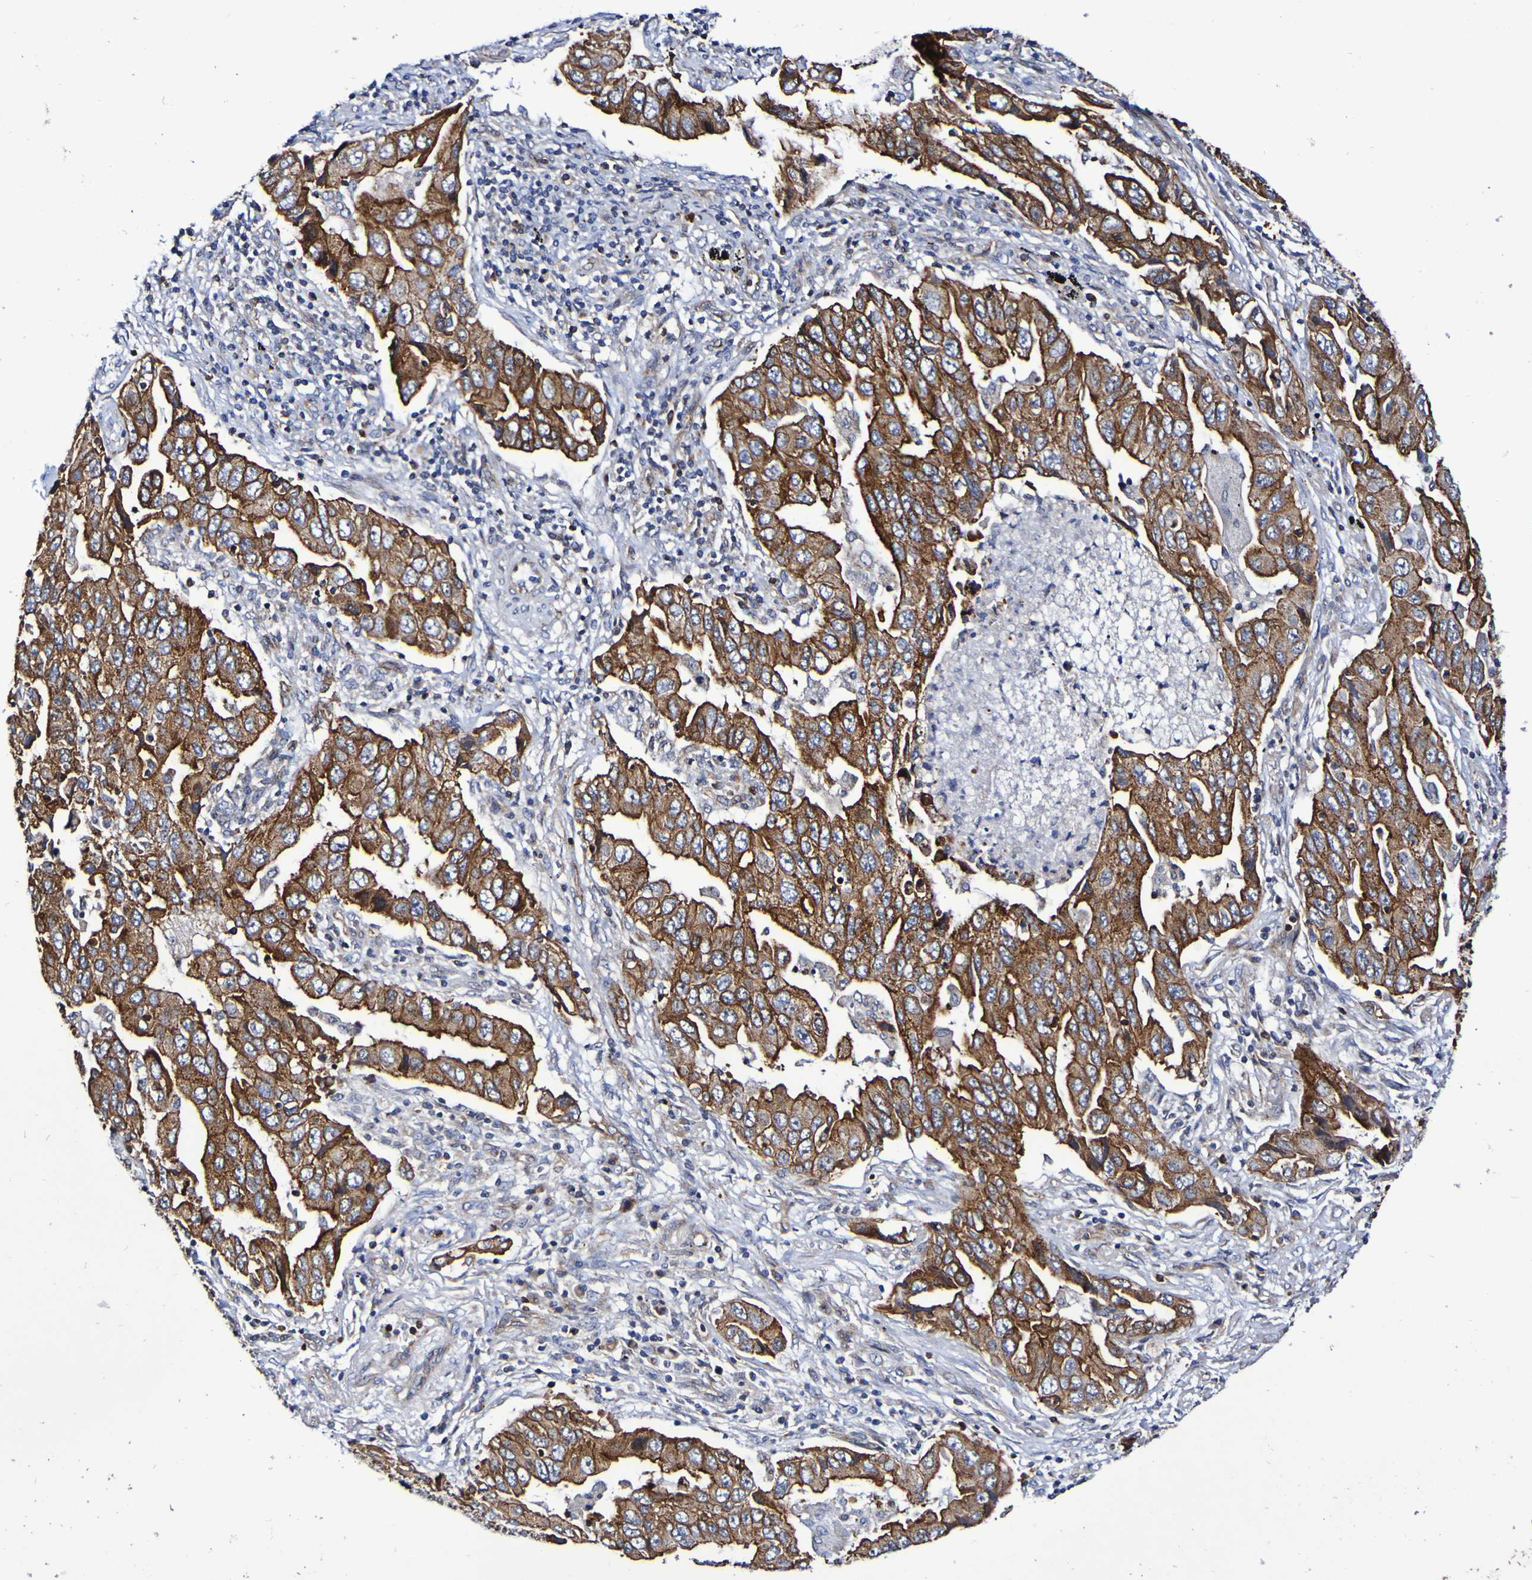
{"staining": {"intensity": "strong", "quantity": ">75%", "location": "cytoplasmic/membranous"}, "tissue": "lung cancer", "cell_type": "Tumor cells", "image_type": "cancer", "snomed": [{"axis": "morphology", "description": "Adenocarcinoma, NOS"}, {"axis": "topography", "description": "Lung"}], "caption": "Brown immunohistochemical staining in lung cancer (adenocarcinoma) exhibits strong cytoplasmic/membranous expression in about >75% of tumor cells.", "gene": "GJB1", "patient": {"sex": "female", "age": 65}}